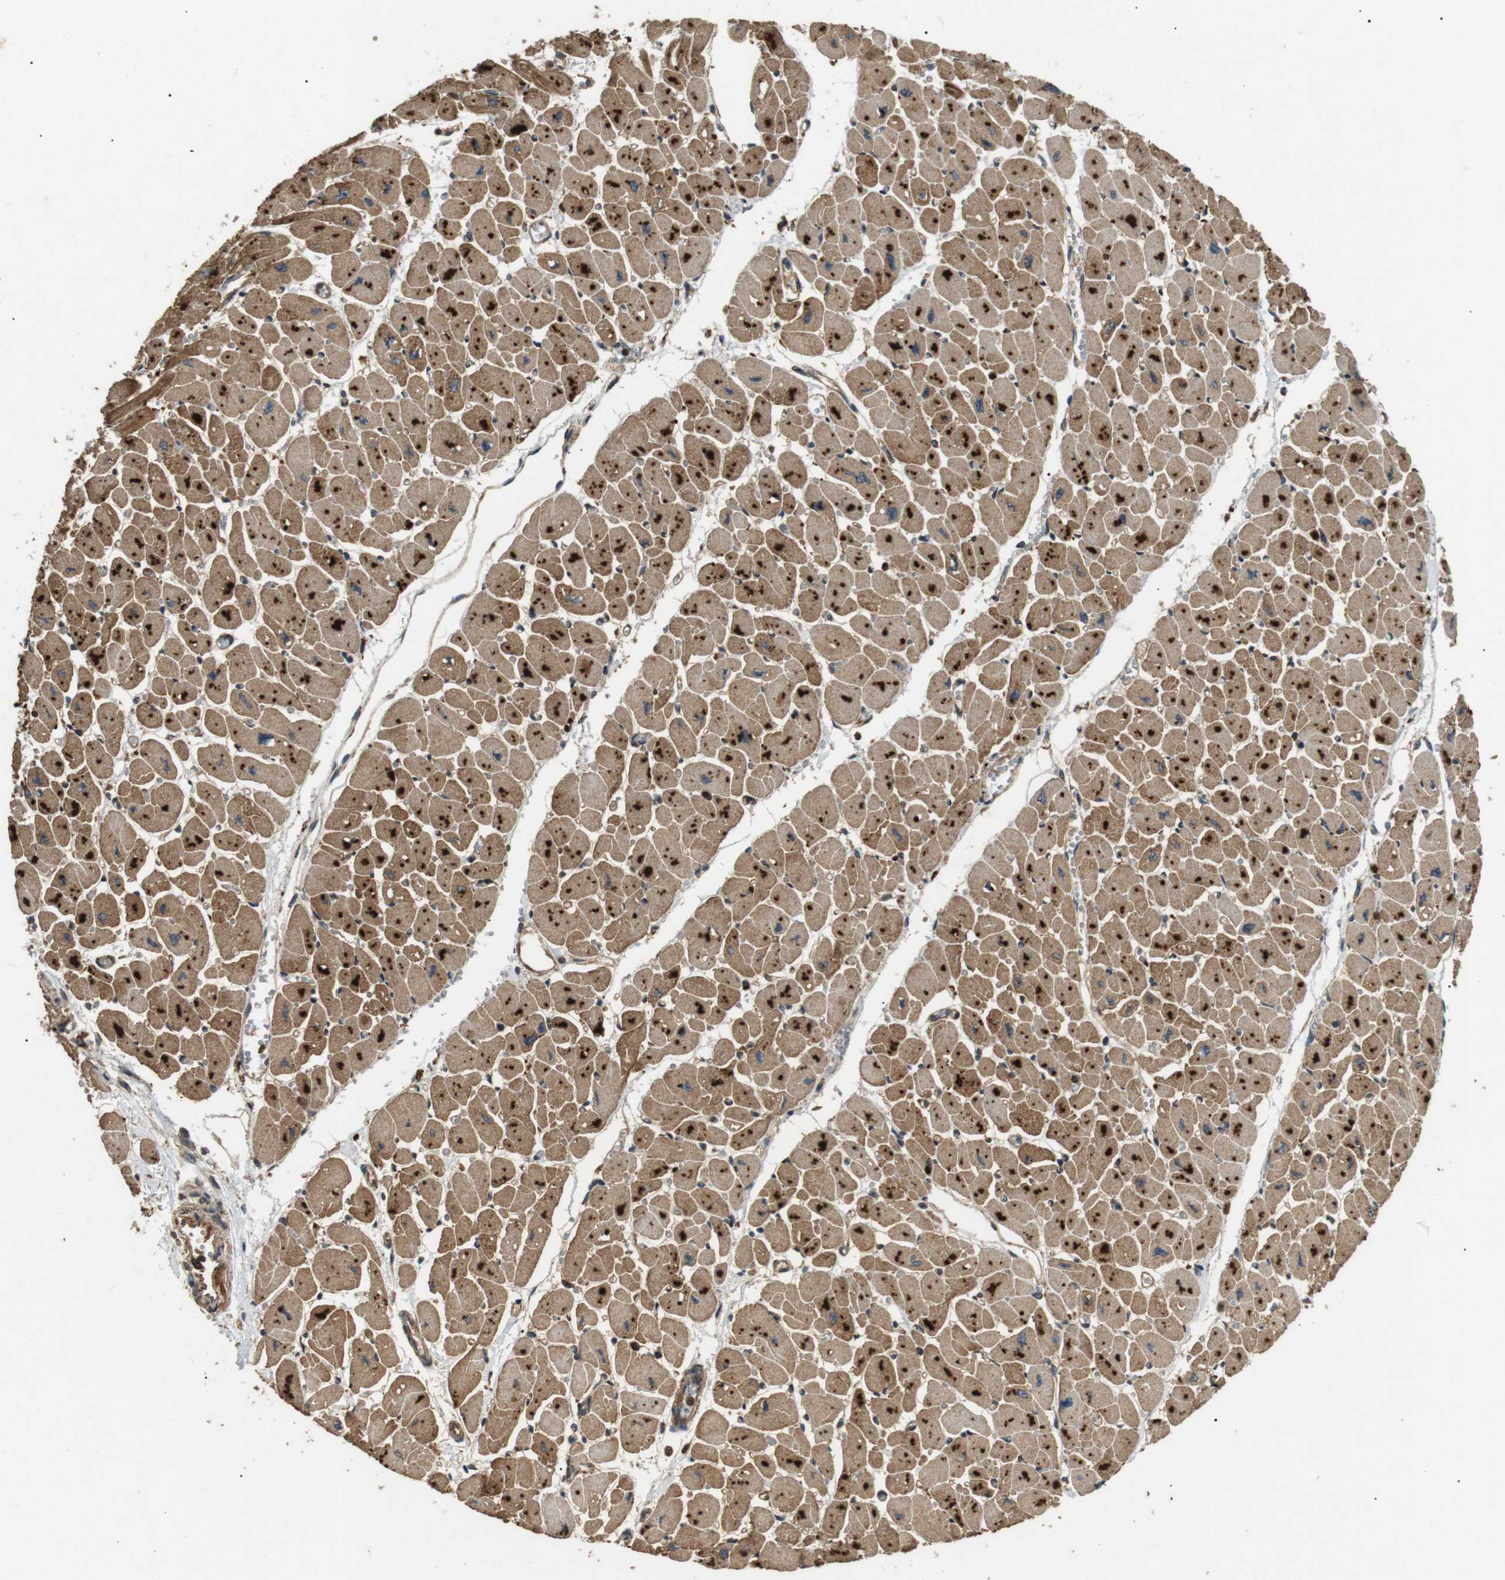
{"staining": {"intensity": "moderate", "quantity": ">75%", "location": "cytoplasmic/membranous"}, "tissue": "heart muscle", "cell_type": "Cardiomyocytes", "image_type": "normal", "snomed": [{"axis": "morphology", "description": "Normal tissue, NOS"}, {"axis": "topography", "description": "Heart"}], "caption": "High-power microscopy captured an IHC micrograph of unremarkable heart muscle, revealing moderate cytoplasmic/membranous positivity in approximately >75% of cardiomyocytes.", "gene": "TBC1D15", "patient": {"sex": "female", "age": 54}}